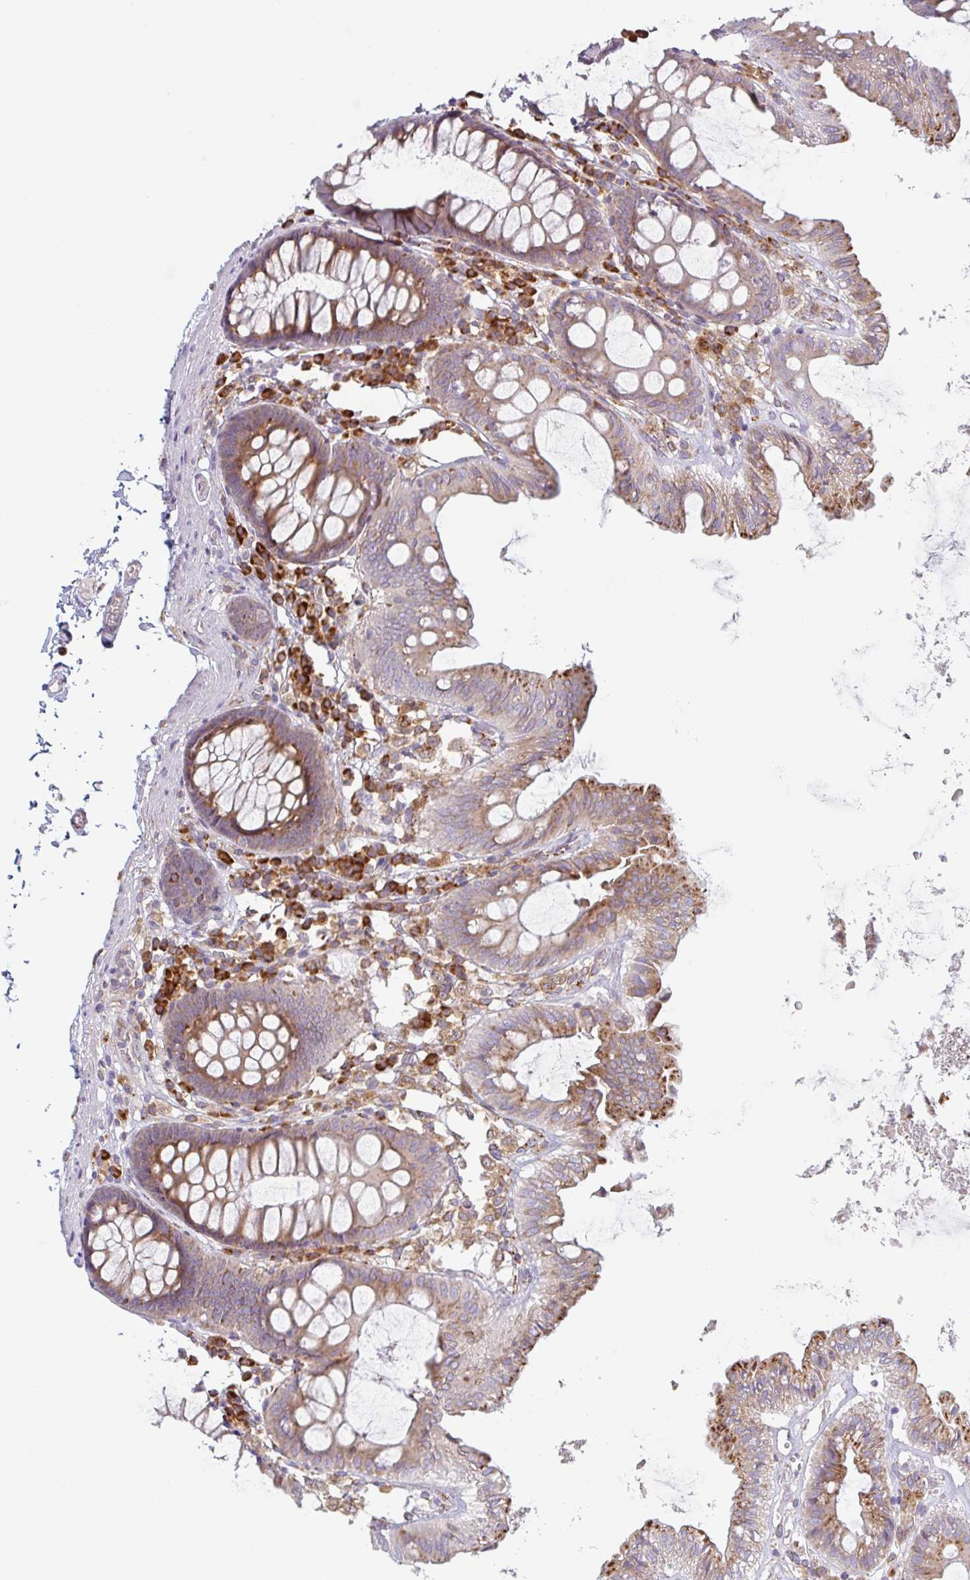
{"staining": {"intensity": "negative", "quantity": "none", "location": "none"}, "tissue": "colon", "cell_type": "Endothelial cells", "image_type": "normal", "snomed": [{"axis": "morphology", "description": "Normal tissue, NOS"}, {"axis": "topography", "description": "Colon"}, {"axis": "topography", "description": "Peripheral nerve tissue"}], "caption": "Endothelial cells show no significant protein positivity in unremarkable colon. (Brightfield microscopy of DAB IHC at high magnification).", "gene": "RIT1", "patient": {"sex": "male", "age": 84}}